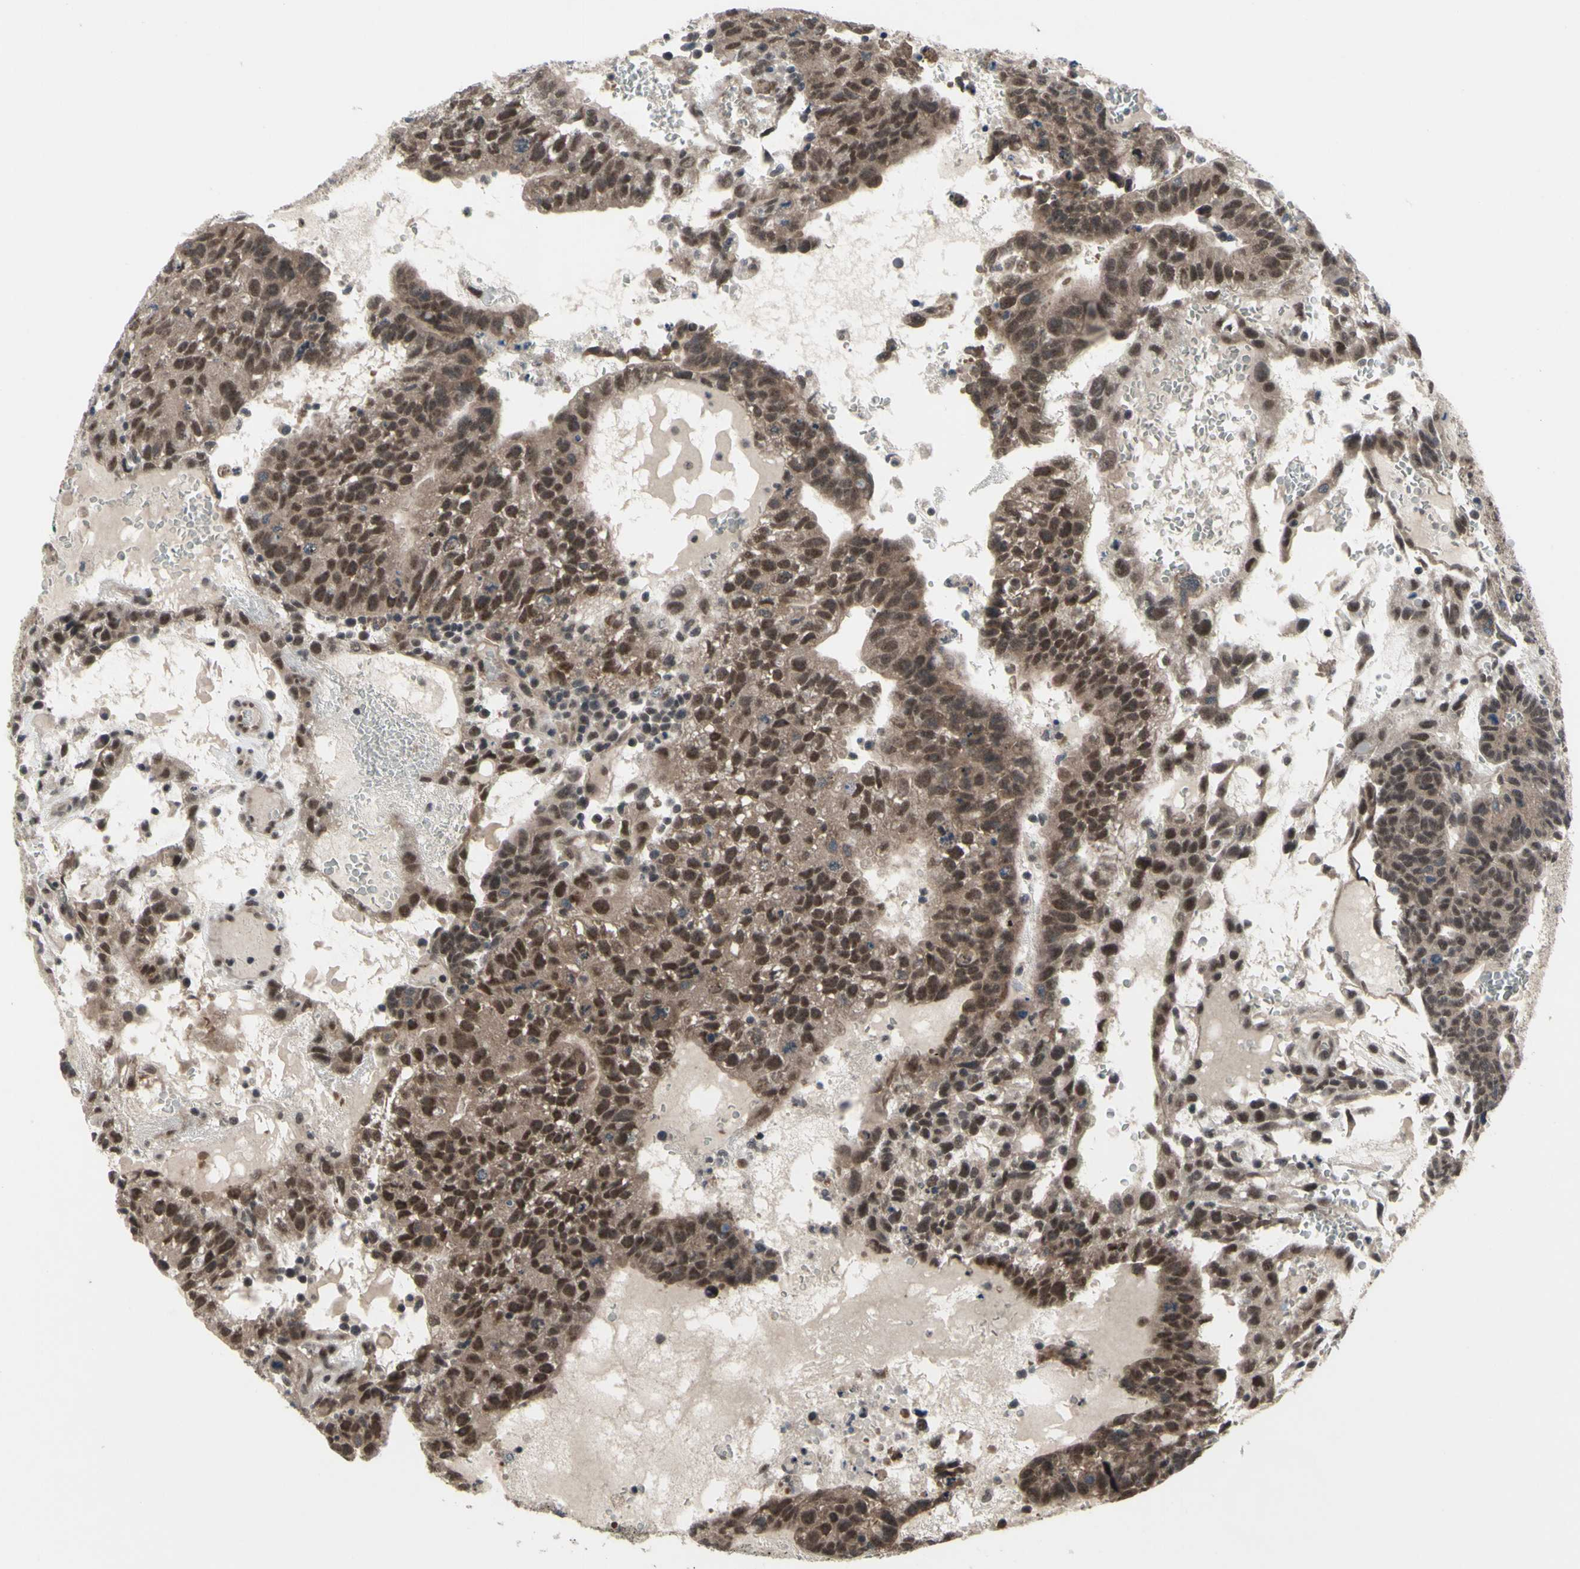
{"staining": {"intensity": "moderate", "quantity": "25%-75%", "location": "cytoplasmic/membranous,nuclear"}, "tissue": "testis cancer", "cell_type": "Tumor cells", "image_type": "cancer", "snomed": [{"axis": "morphology", "description": "Seminoma, NOS"}, {"axis": "morphology", "description": "Carcinoma, Embryonal, NOS"}, {"axis": "topography", "description": "Testis"}], "caption": "An image of human testis seminoma stained for a protein shows moderate cytoplasmic/membranous and nuclear brown staining in tumor cells. The staining was performed using DAB (3,3'-diaminobenzidine), with brown indicating positive protein expression. Nuclei are stained blue with hematoxylin.", "gene": "TRDMT1", "patient": {"sex": "male", "age": 52}}